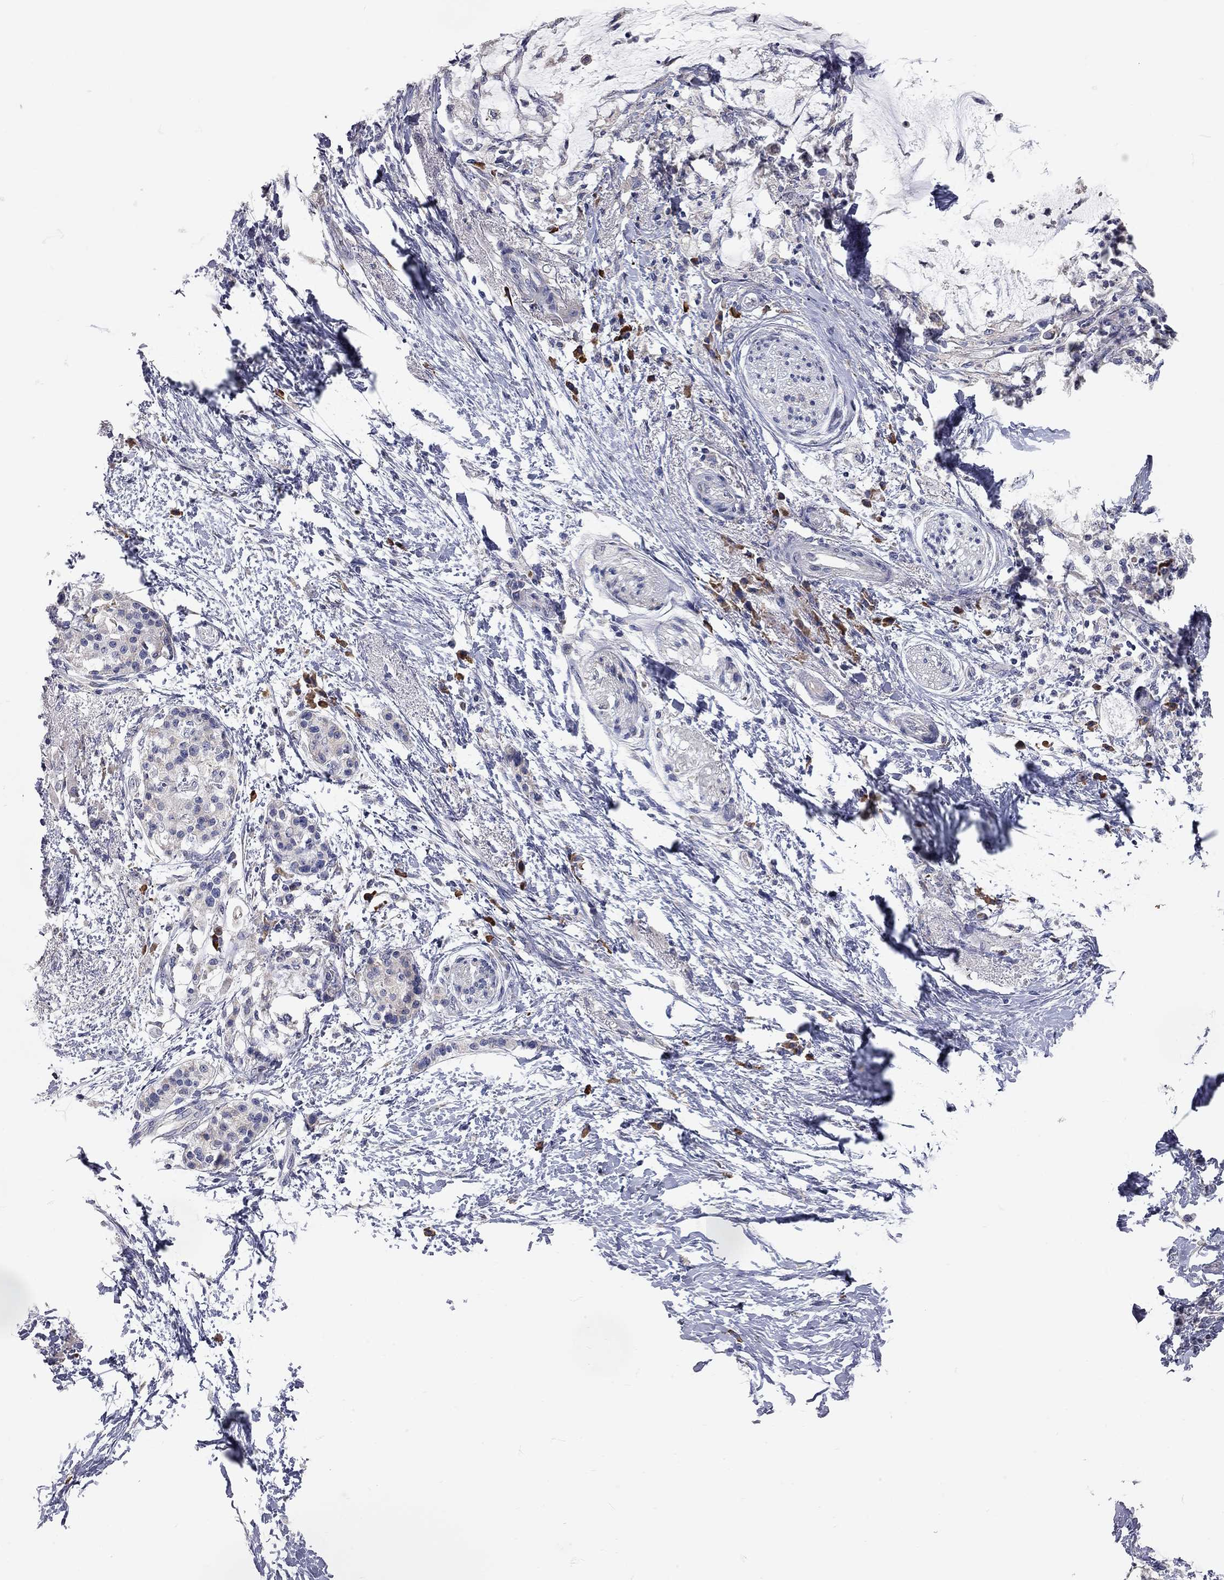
{"staining": {"intensity": "negative", "quantity": "none", "location": "none"}, "tissue": "pancreatic cancer", "cell_type": "Tumor cells", "image_type": "cancer", "snomed": [{"axis": "morphology", "description": "Normal tissue, NOS"}, {"axis": "morphology", "description": "Adenocarcinoma, NOS"}, {"axis": "topography", "description": "Pancreas"}, {"axis": "topography", "description": "Duodenum"}], "caption": "DAB (3,3'-diaminobenzidine) immunohistochemical staining of pancreatic cancer (adenocarcinoma) demonstrates no significant positivity in tumor cells.", "gene": "XAGE2", "patient": {"sex": "female", "age": 60}}